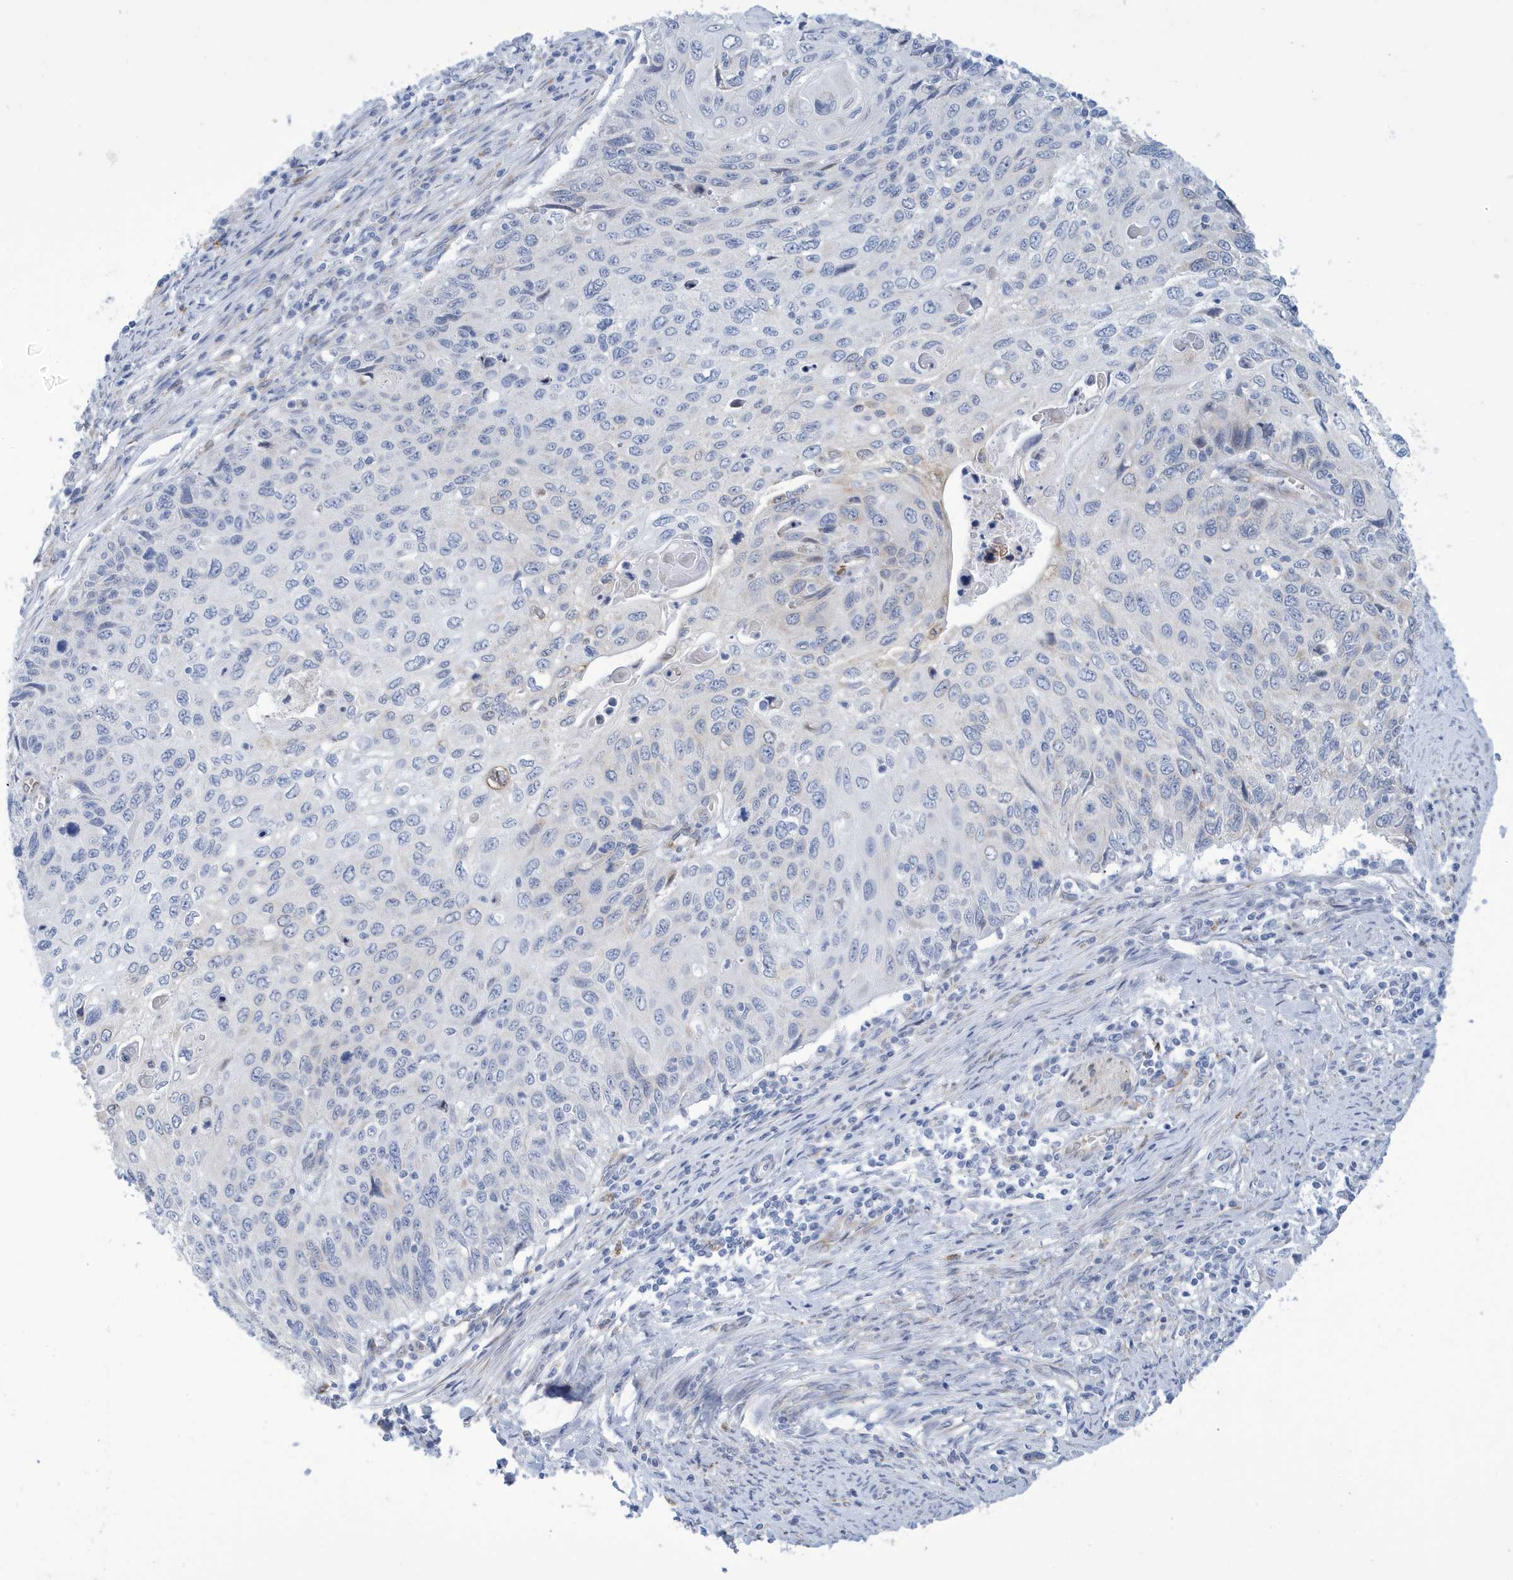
{"staining": {"intensity": "negative", "quantity": "none", "location": "none"}, "tissue": "cervical cancer", "cell_type": "Tumor cells", "image_type": "cancer", "snomed": [{"axis": "morphology", "description": "Squamous cell carcinoma, NOS"}, {"axis": "topography", "description": "Cervix"}], "caption": "Tumor cells show no significant protein positivity in squamous cell carcinoma (cervical).", "gene": "SEMA3F", "patient": {"sex": "female", "age": 70}}